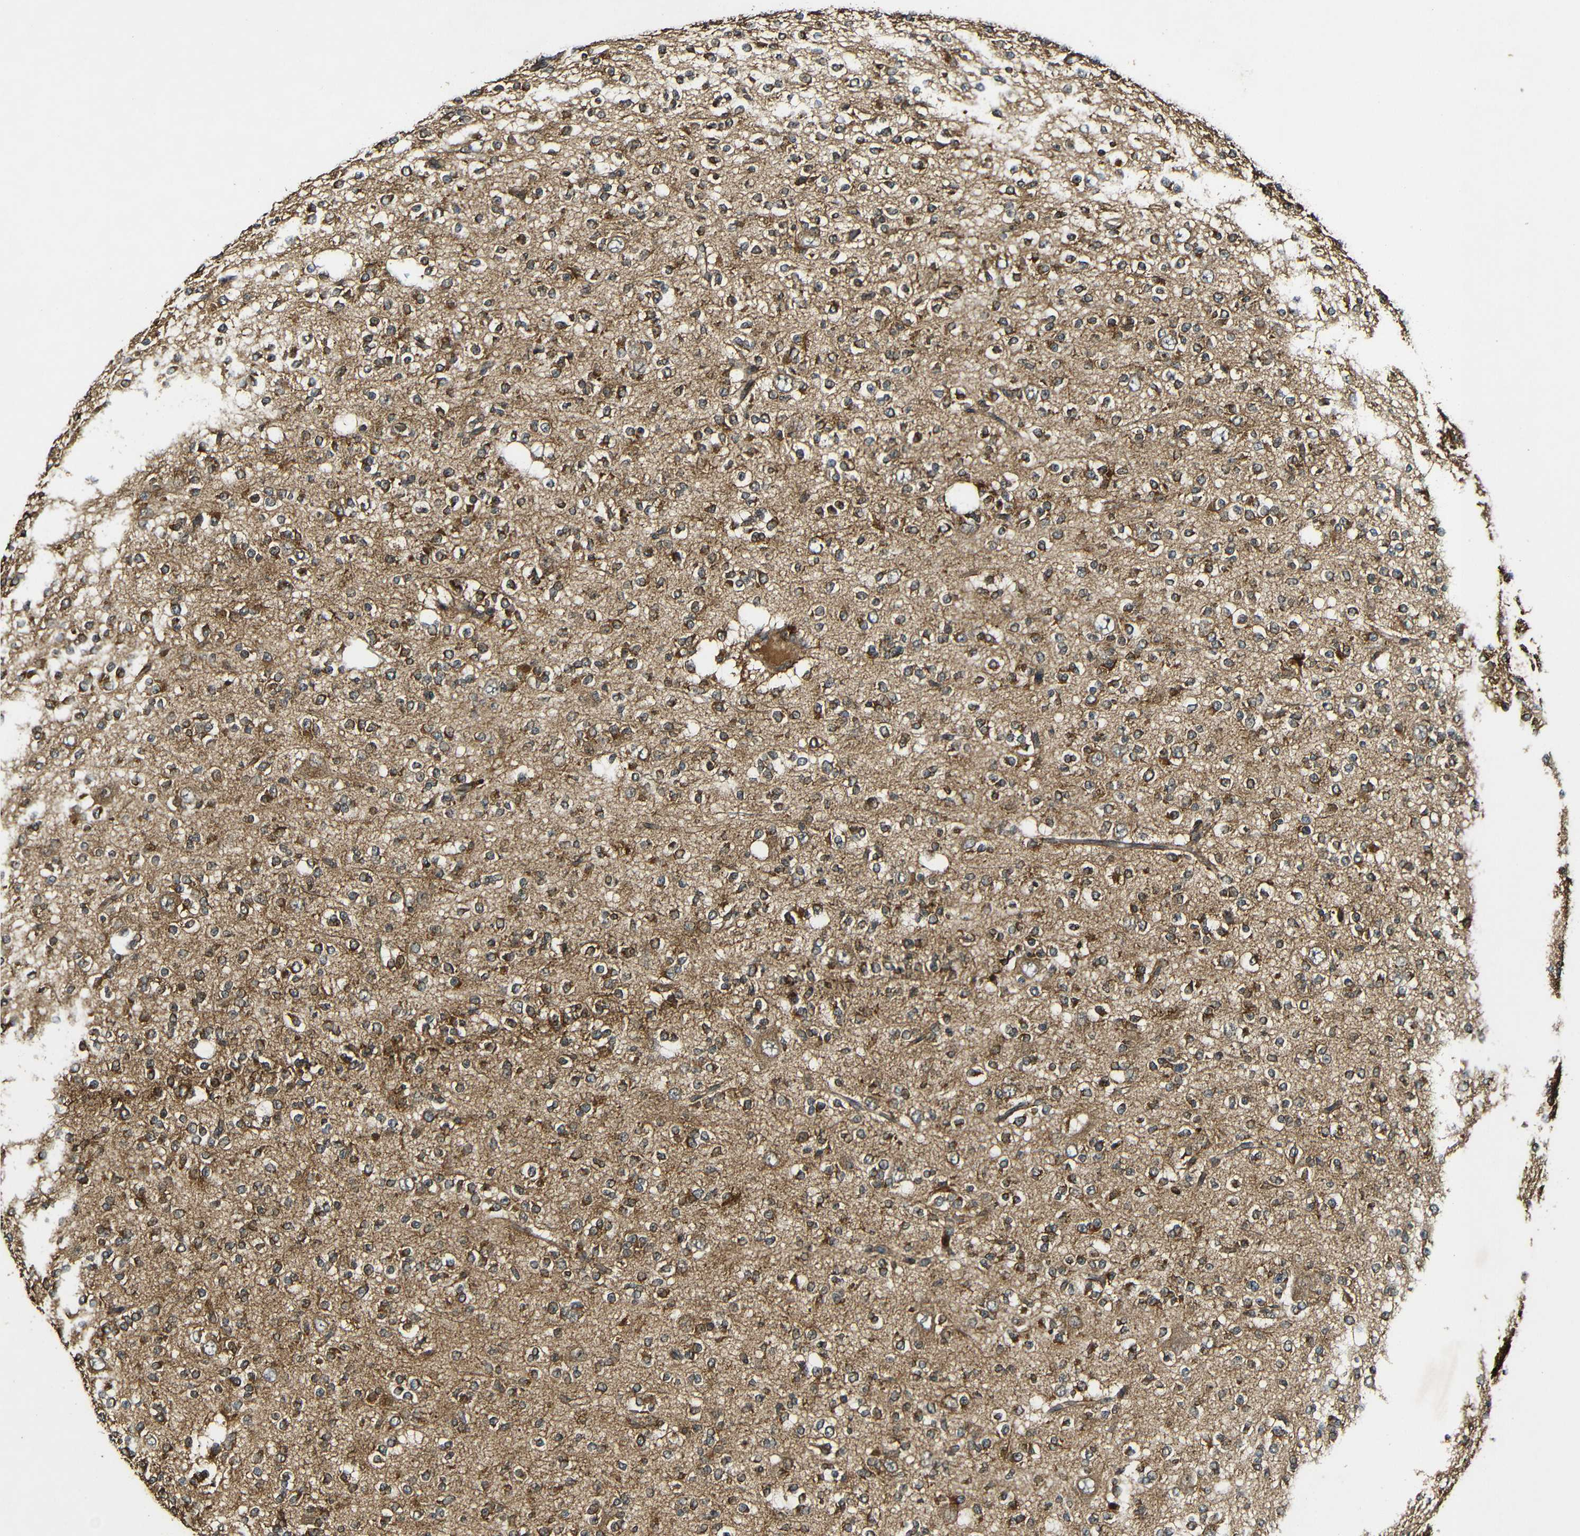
{"staining": {"intensity": "moderate", "quantity": ">75%", "location": "cytoplasmic/membranous"}, "tissue": "glioma", "cell_type": "Tumor cells", "image_type": "cancer", "snomed": [{"axis": "morphology", "description": "Glioma, malignant, Low grade"}, {"axis": "topography", "description": "Brain"}], "caption": "A high-resolution image shows immunohistochemistry (IHC) staining of glioma, which displays moderate cytoplasmic/membranous positivity in about >75% of tumor cells. The protein is stained brown, and the nuclei are stained in blue (DAB (3,3'-diaminobenzidine) IHC with brightfield microscopy, high magnification).", "gene": "CASP8", "patient": {"sex": "male", "age": 38}}